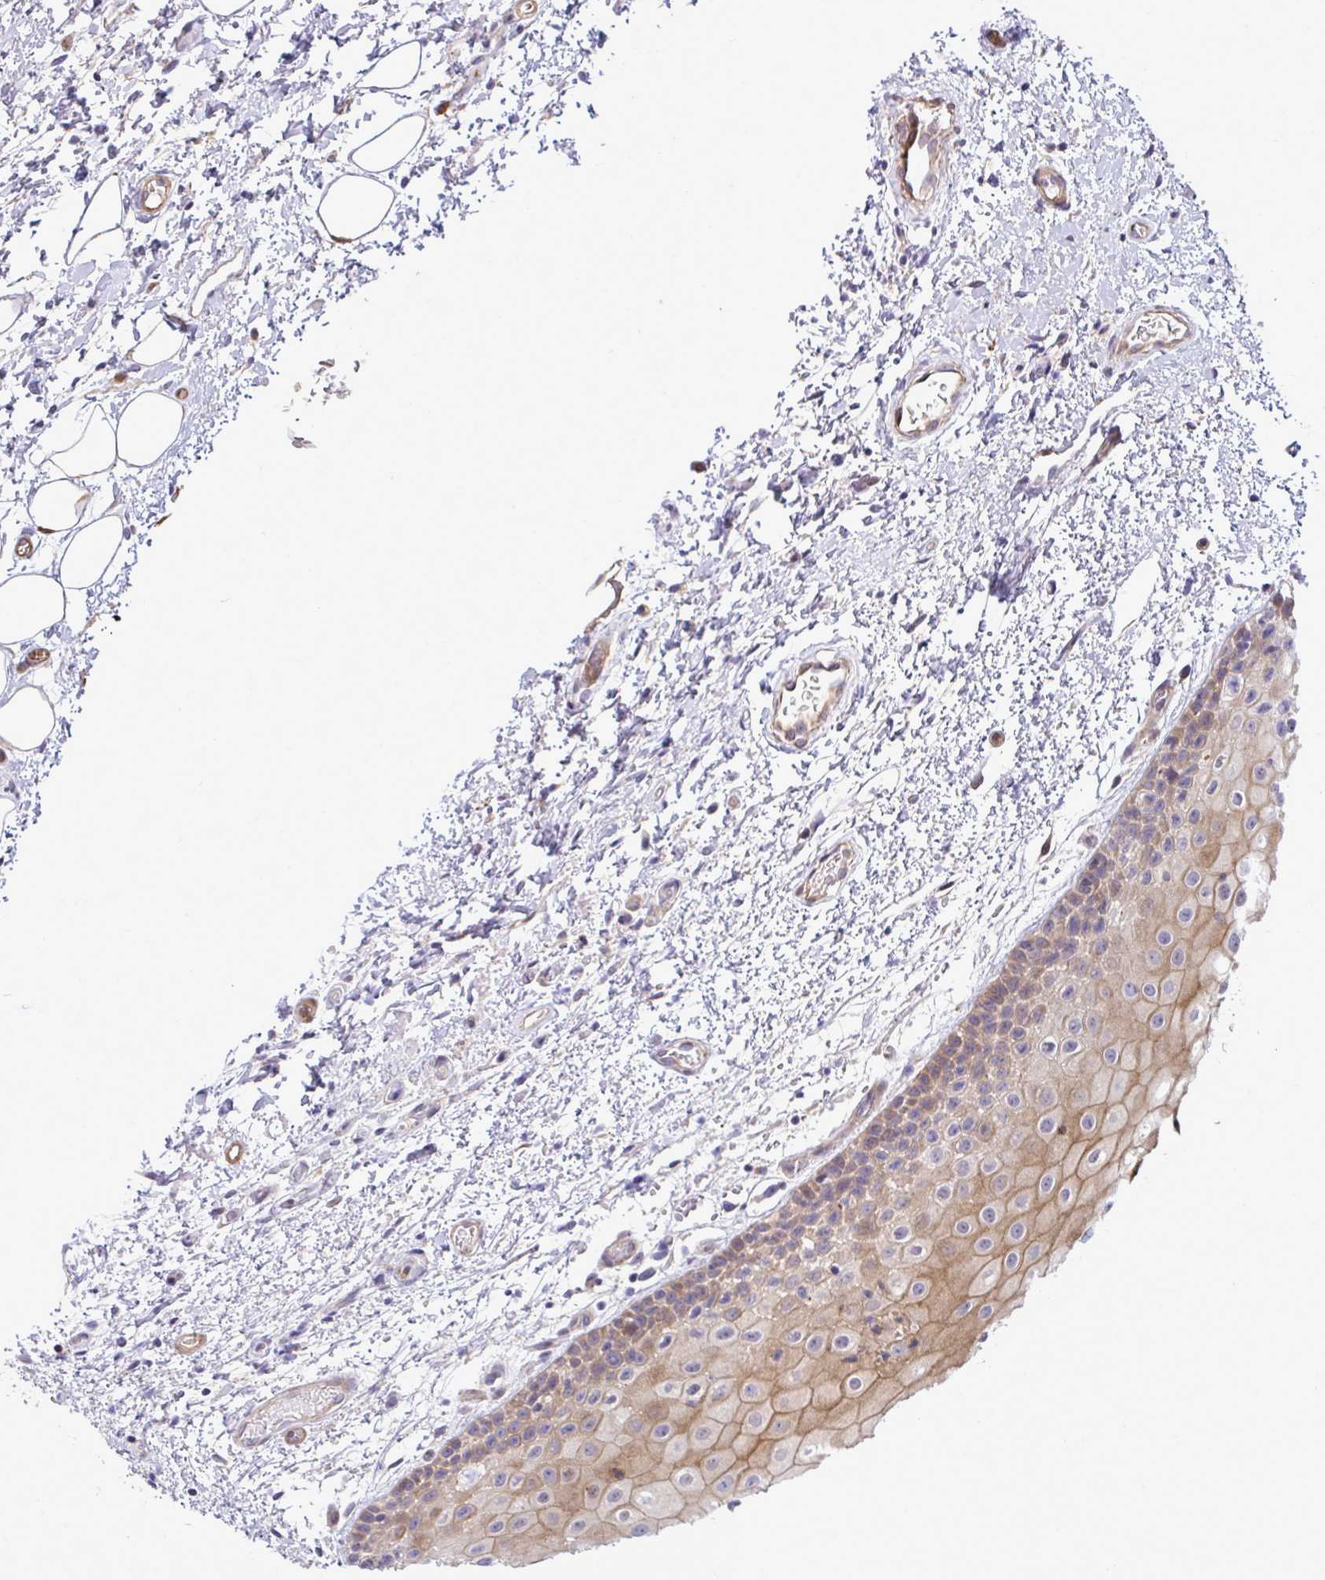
{"staining": {"intensity": "moderate", "quantity": "25%-75%", "location": "cytoplasmic/membranous"}, "tissue": "oral mucosa", "cell_type": "Squamous epithelial cells", "image_type": "normal", "snomed": [{"axis": "morphology", "description": "Normal tissue, NOS"}, {"axis": "topography", "description": "Oral tissue"}], "caption": "Immunohistochemistry photomicrograph of normal oral mucosa stained for a protein (brown), which reveals medium levels of moderate cytoplasmic/membranous expression in about 25%-75% of squamous epithelial cells.", "gene": "ZSCAN9", "patient": {"sex": "female", "age": 82}}